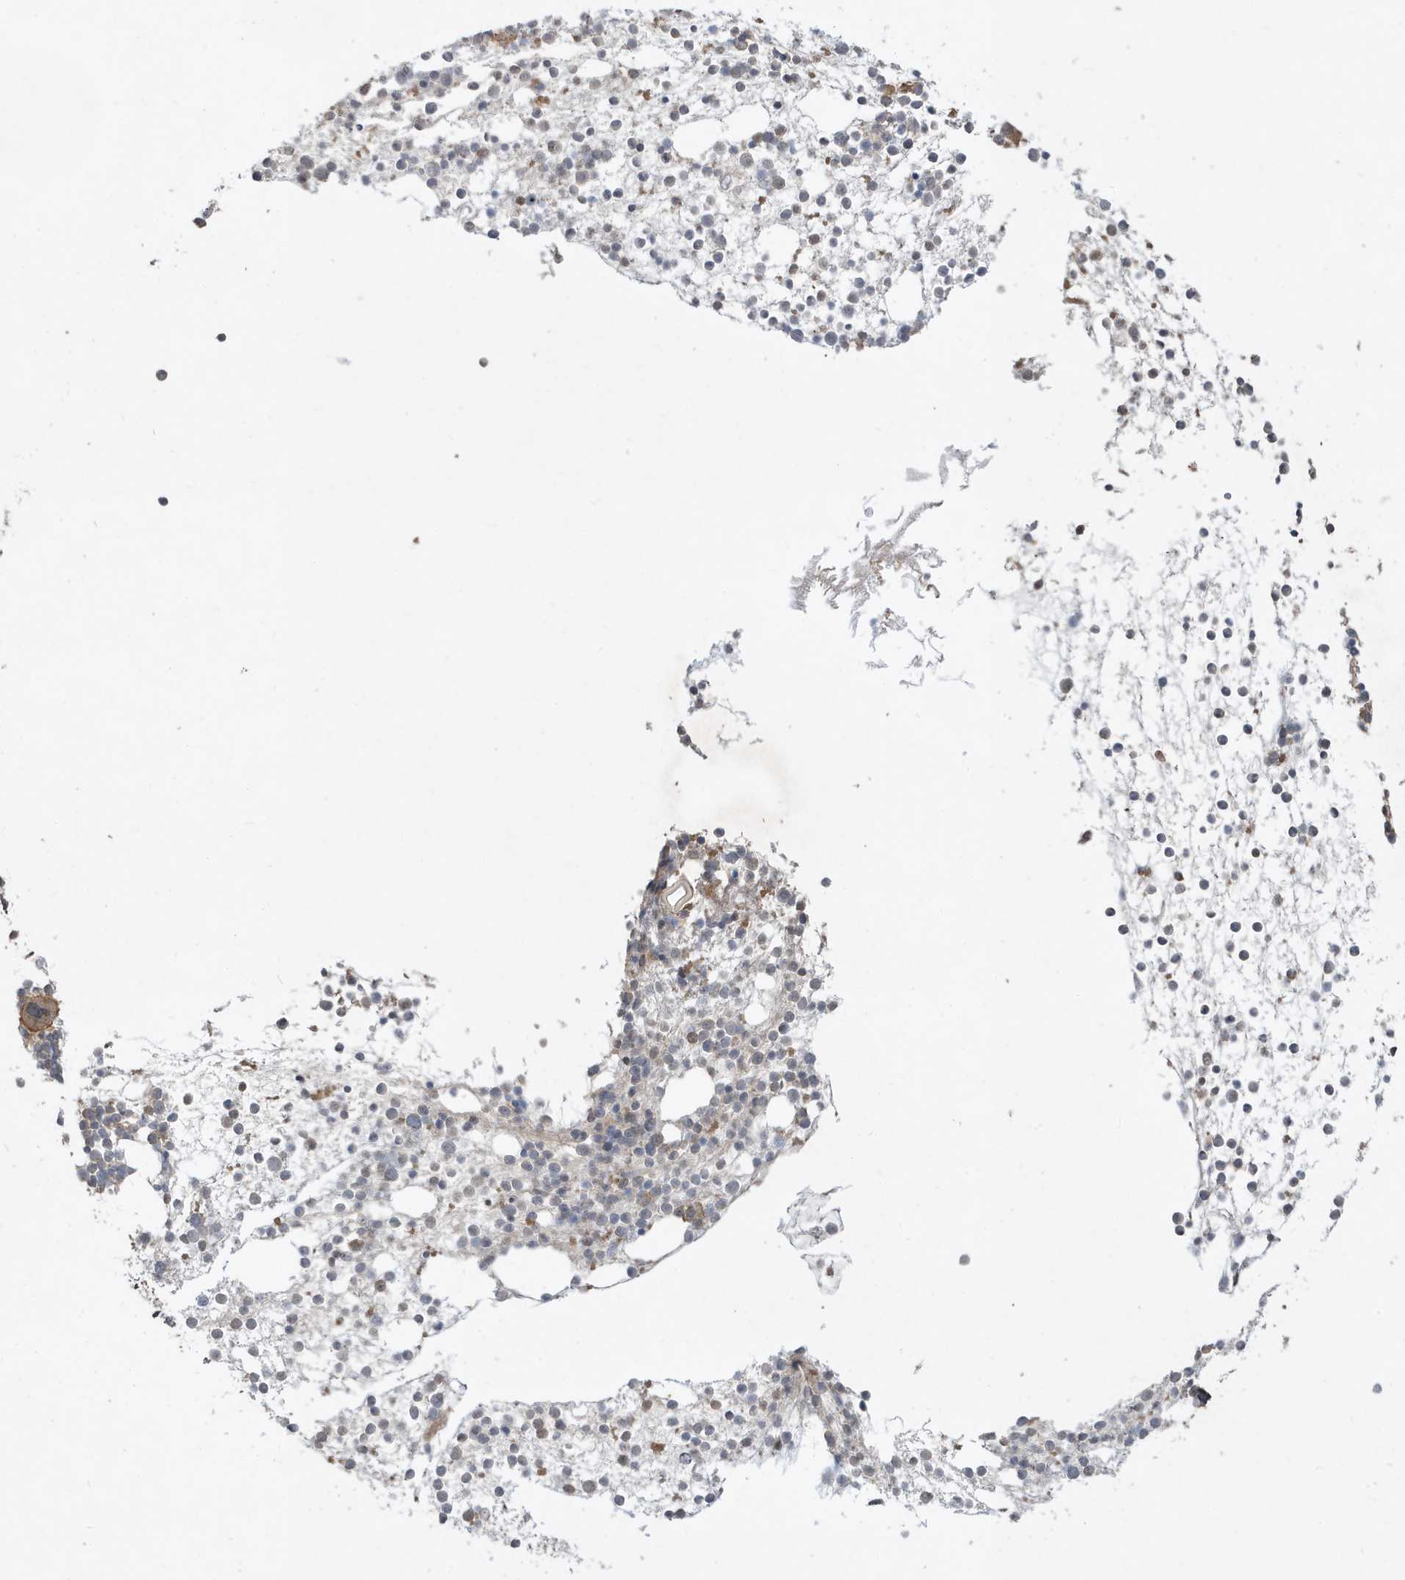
{"staining": {"intensity": "weak", "quantity": "<25%", "location": "cytoplasmic/membranous"}, "tissue": "bone marrow", "cell_type": "Hematopoietic cells", "image_type": "normal", "snomed": [{"axis": "morphology", "description": "Normal tissue, NOS"}, {"axis": "topography", "description": "Bone marrow"}], "caption": "Normal bone marrow was stained to show a protein in brown. There is no significant staining in hematopoietic cells. (DAB immunohistochemistry (IHC), high magnification).", "gene": "PRRT3", "patient": {"sex": "male", "age": 54}}